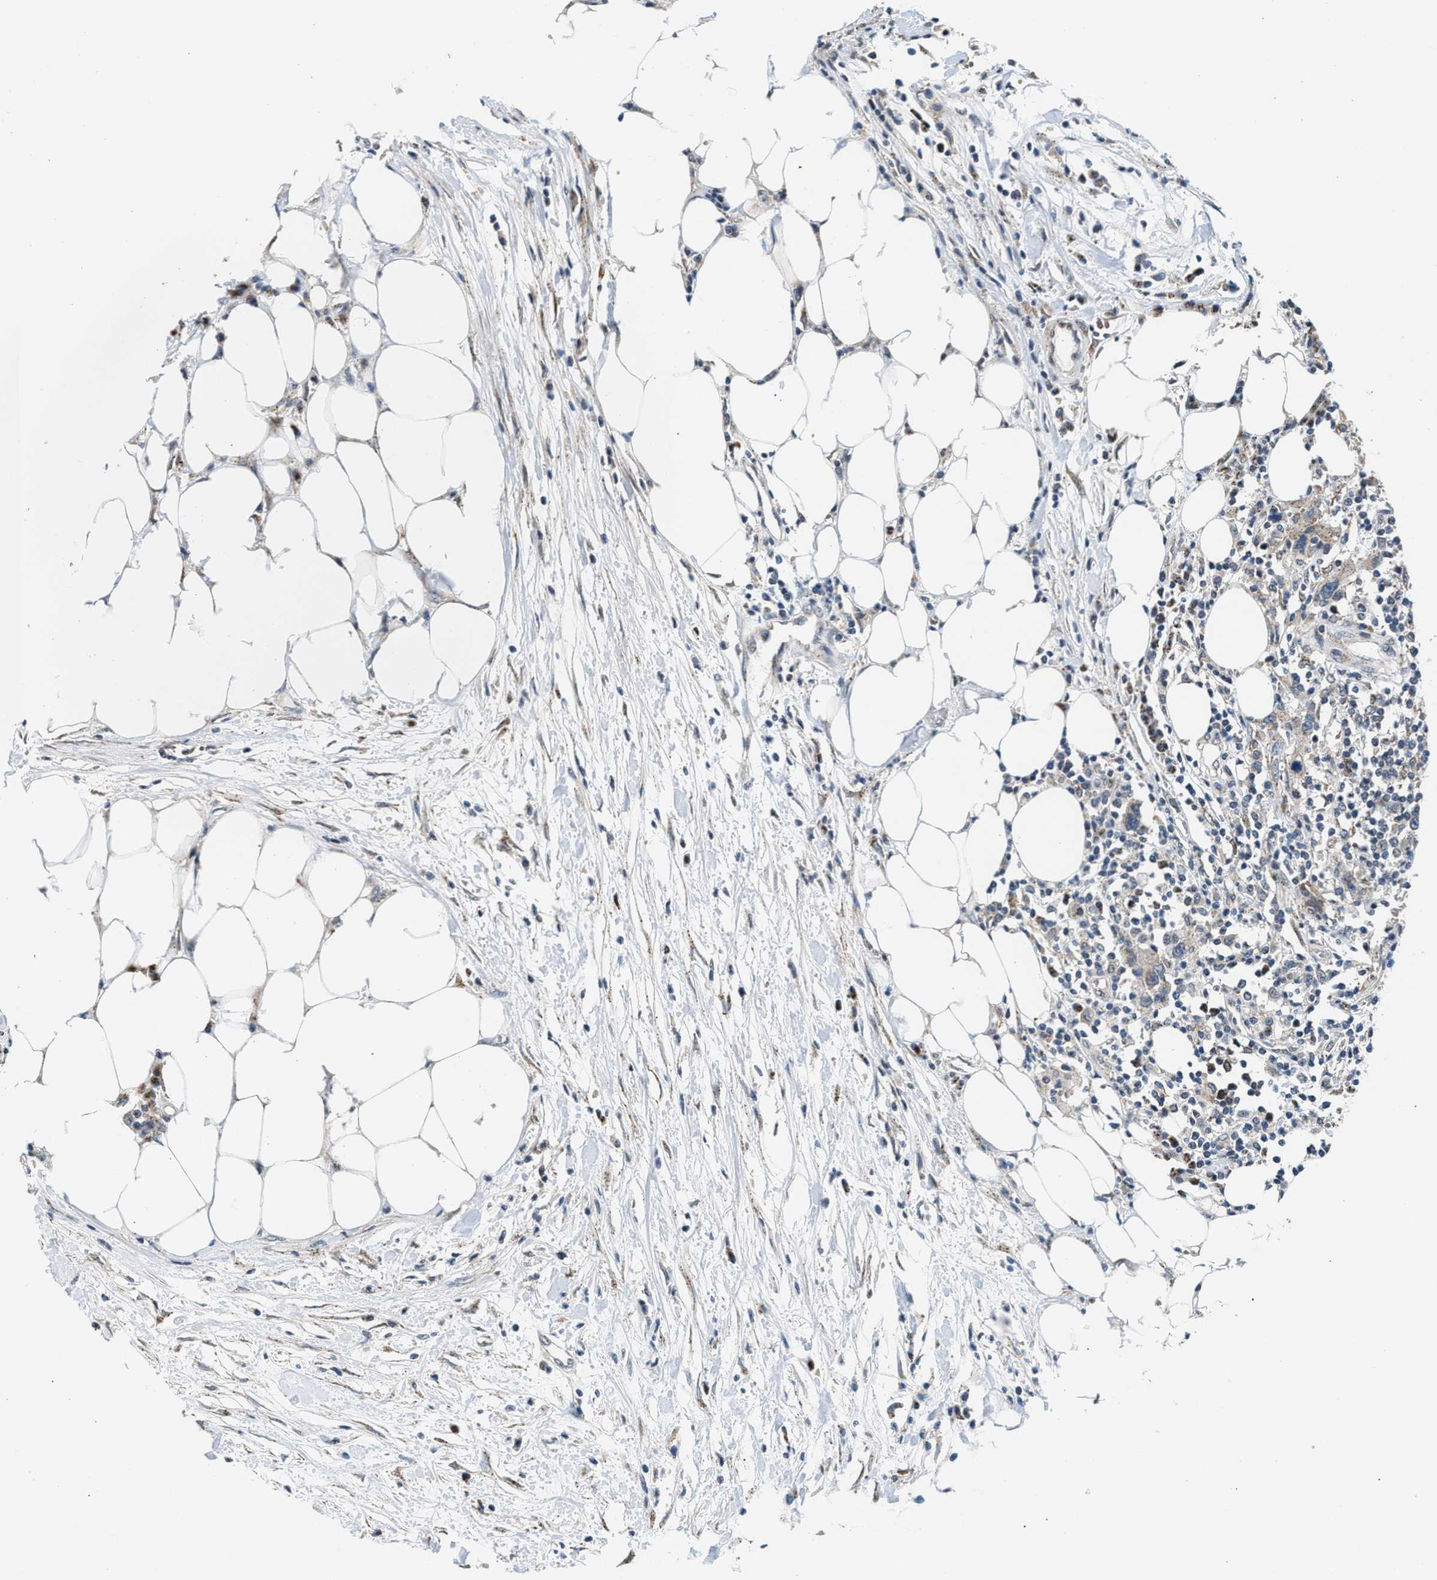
{"staining": {"intensity": "negative", "quantity": "none", "location": "none"}, "tissue": "urothelial cancer", "cell_type": "Tumor cells", "image_type": "cancer", "snomed": [{"axis": "morphology", "description": "Urothelial carcinoma, High grade"}, {"axis": "topography", "description": "Urinary bladder"}], "caption": "This micrograph is of urothelial cancer stained with IHC to label a protein in brown with the nuclei are counter-stained blue. There is no expression in tumor cells.", "gene": "KCNMB2", "patient": {"sex": "male", "age": 61}}